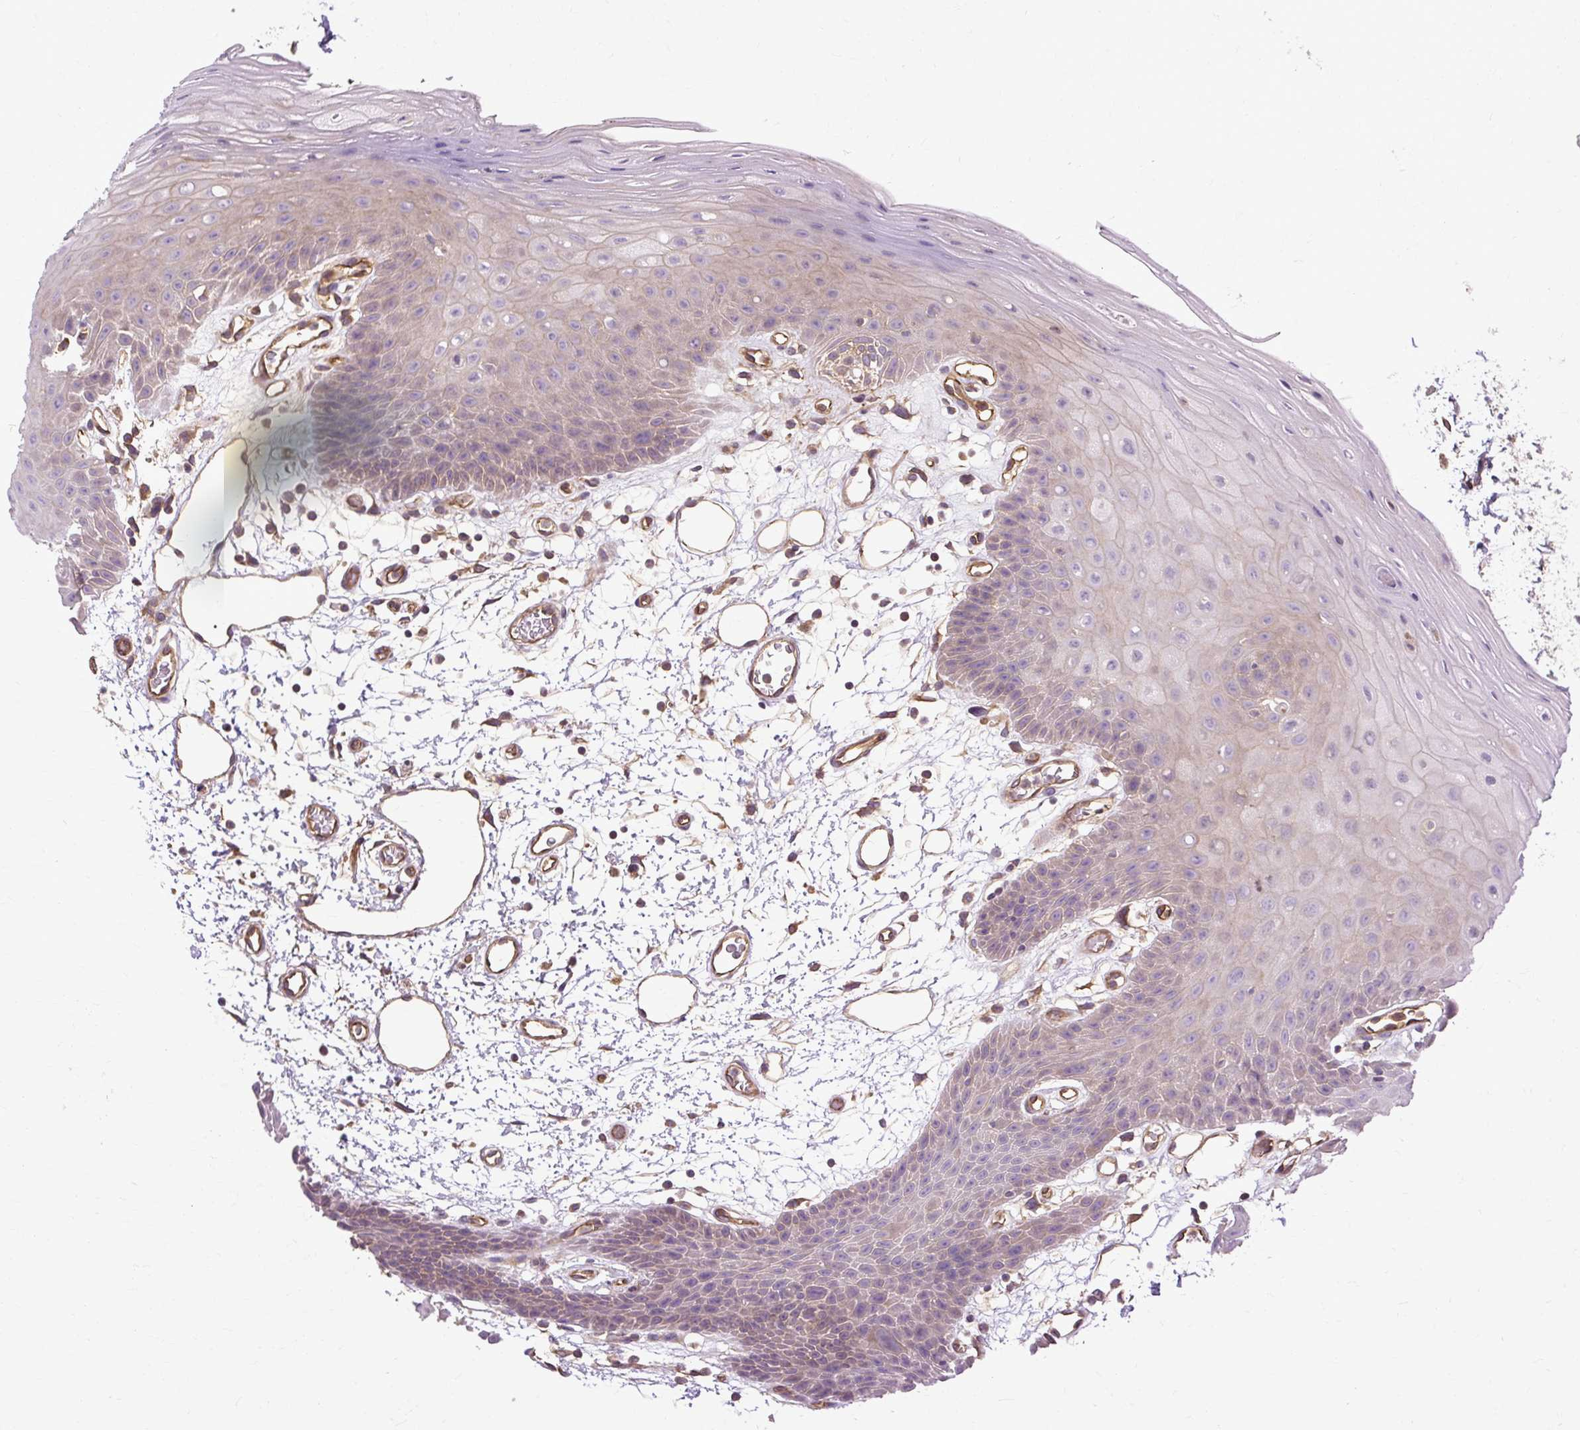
{"staining": {"intensity": "weak", "quantity": "<25%", "location": "cytoplasmic/membranous"}, "tissue": "oral mucosa", "cell_type": "Squamous epithelial cells", "image_type": "normal", "snomed": [{"axis": "morphology", "description": "Normal tissue, NOS"}, {"axis": "topography", "description": "Oral tissue"}], "caption": "Squamous epithelial cells show no significant staining in unremarkable oral mucosa.", "gene": "CCDC93", "patient": {"sex": "female", "age": 59}}